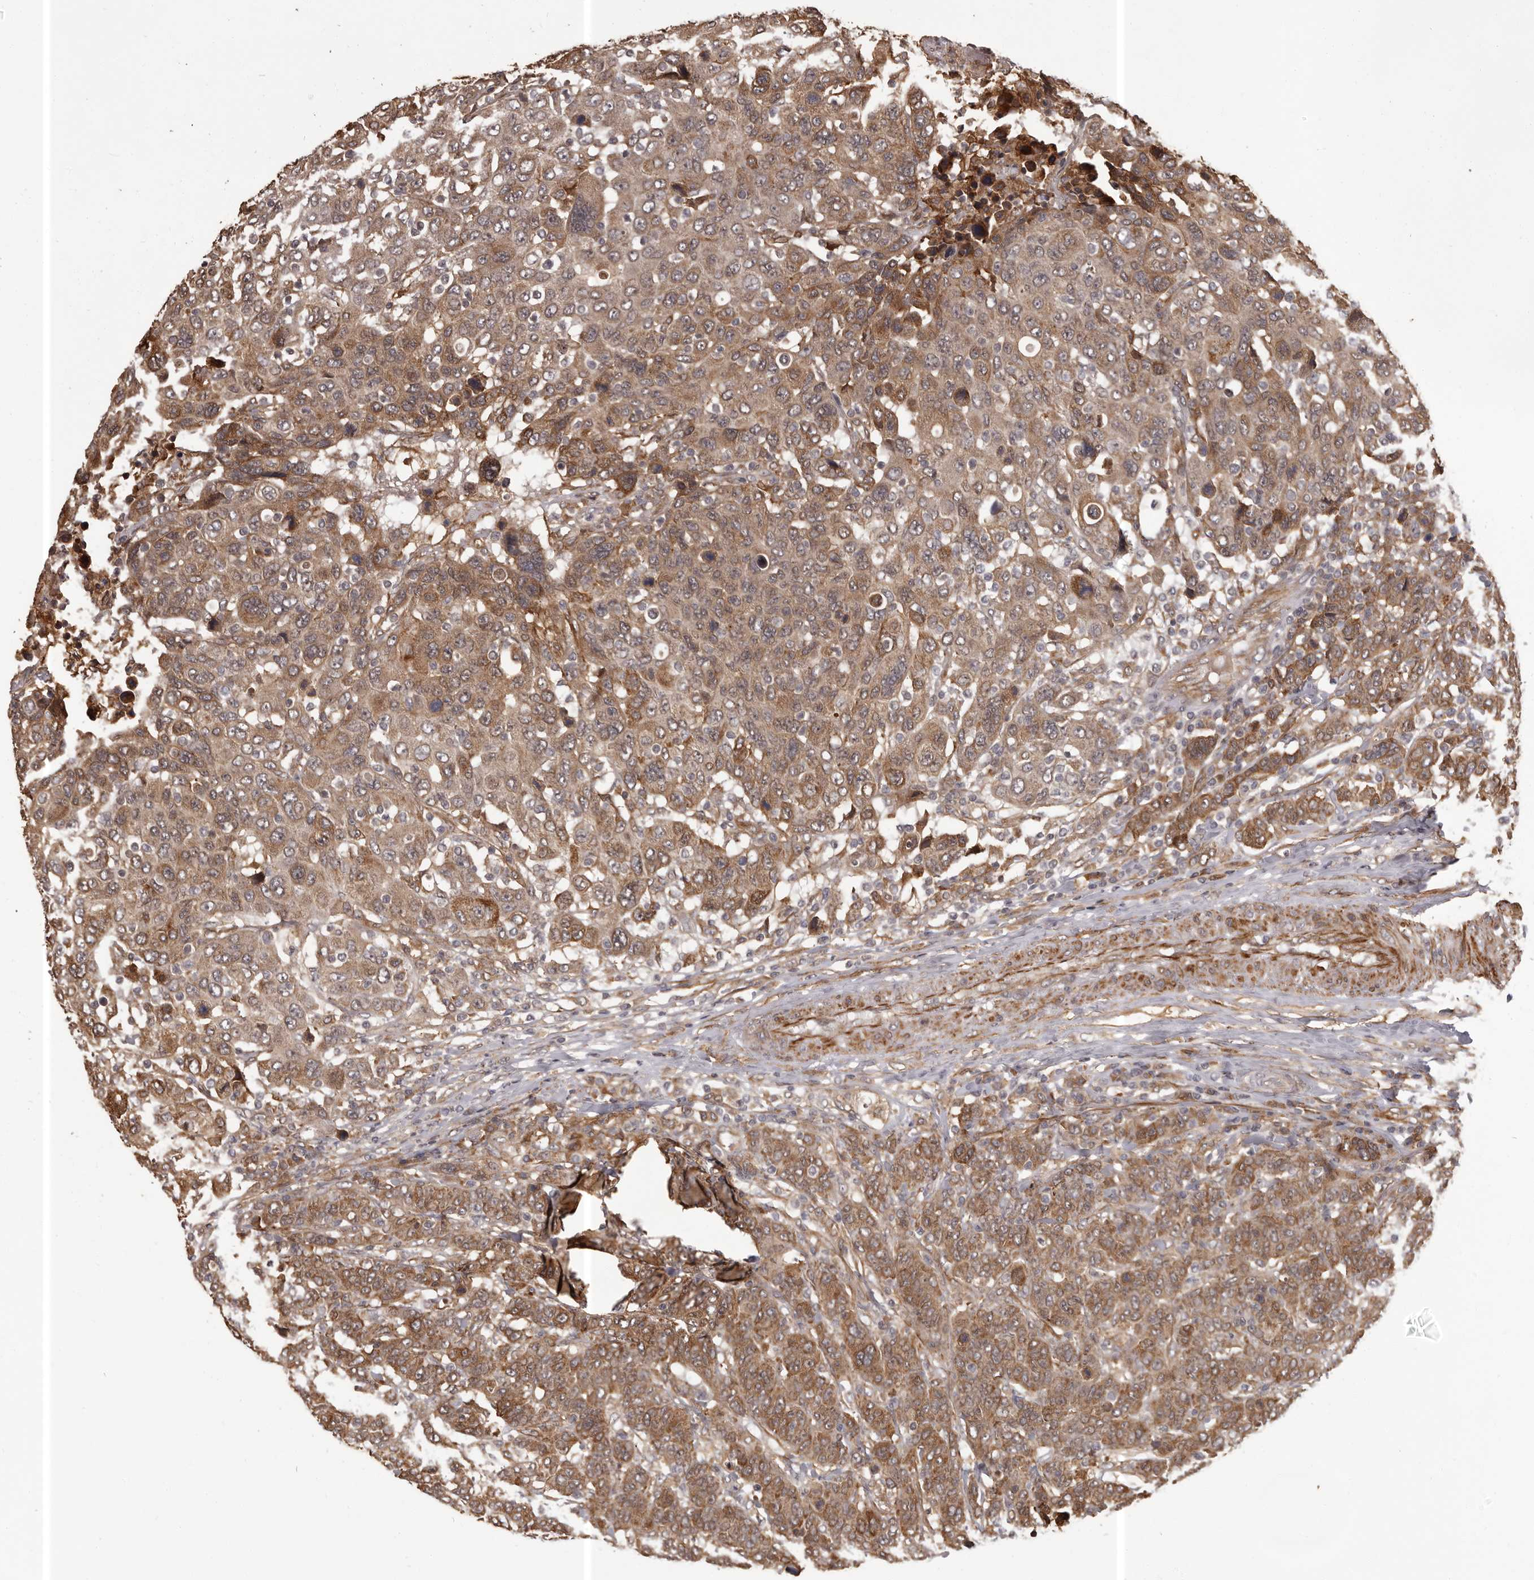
{"staining": {"intensity": "moderate", "quantity": ">75%", "location": "cytoplasmic/membranous"}, "tissue": "breast cancer", "cell_type": "Tumor cells", "image_type": "cancer", "snomed": [{"axis": "morphology", "description": "Duct carcinoma"}, {"axis": "topography", "description": "Breast"}], "caption": "IHC histopathology image of neoplastic tissue: human breast cancer (infiltrating ductal carcinoma) stained using immunohistochemistry (IHC) shows medium levels of moderate protein expression localized specifically in the cytoplasmic/membranous of tumor cells, appearing as a cytoplasmic/membranous brown color.", "gene": "SLITRK6", "patient": {"sex": "female", "age": 37}}